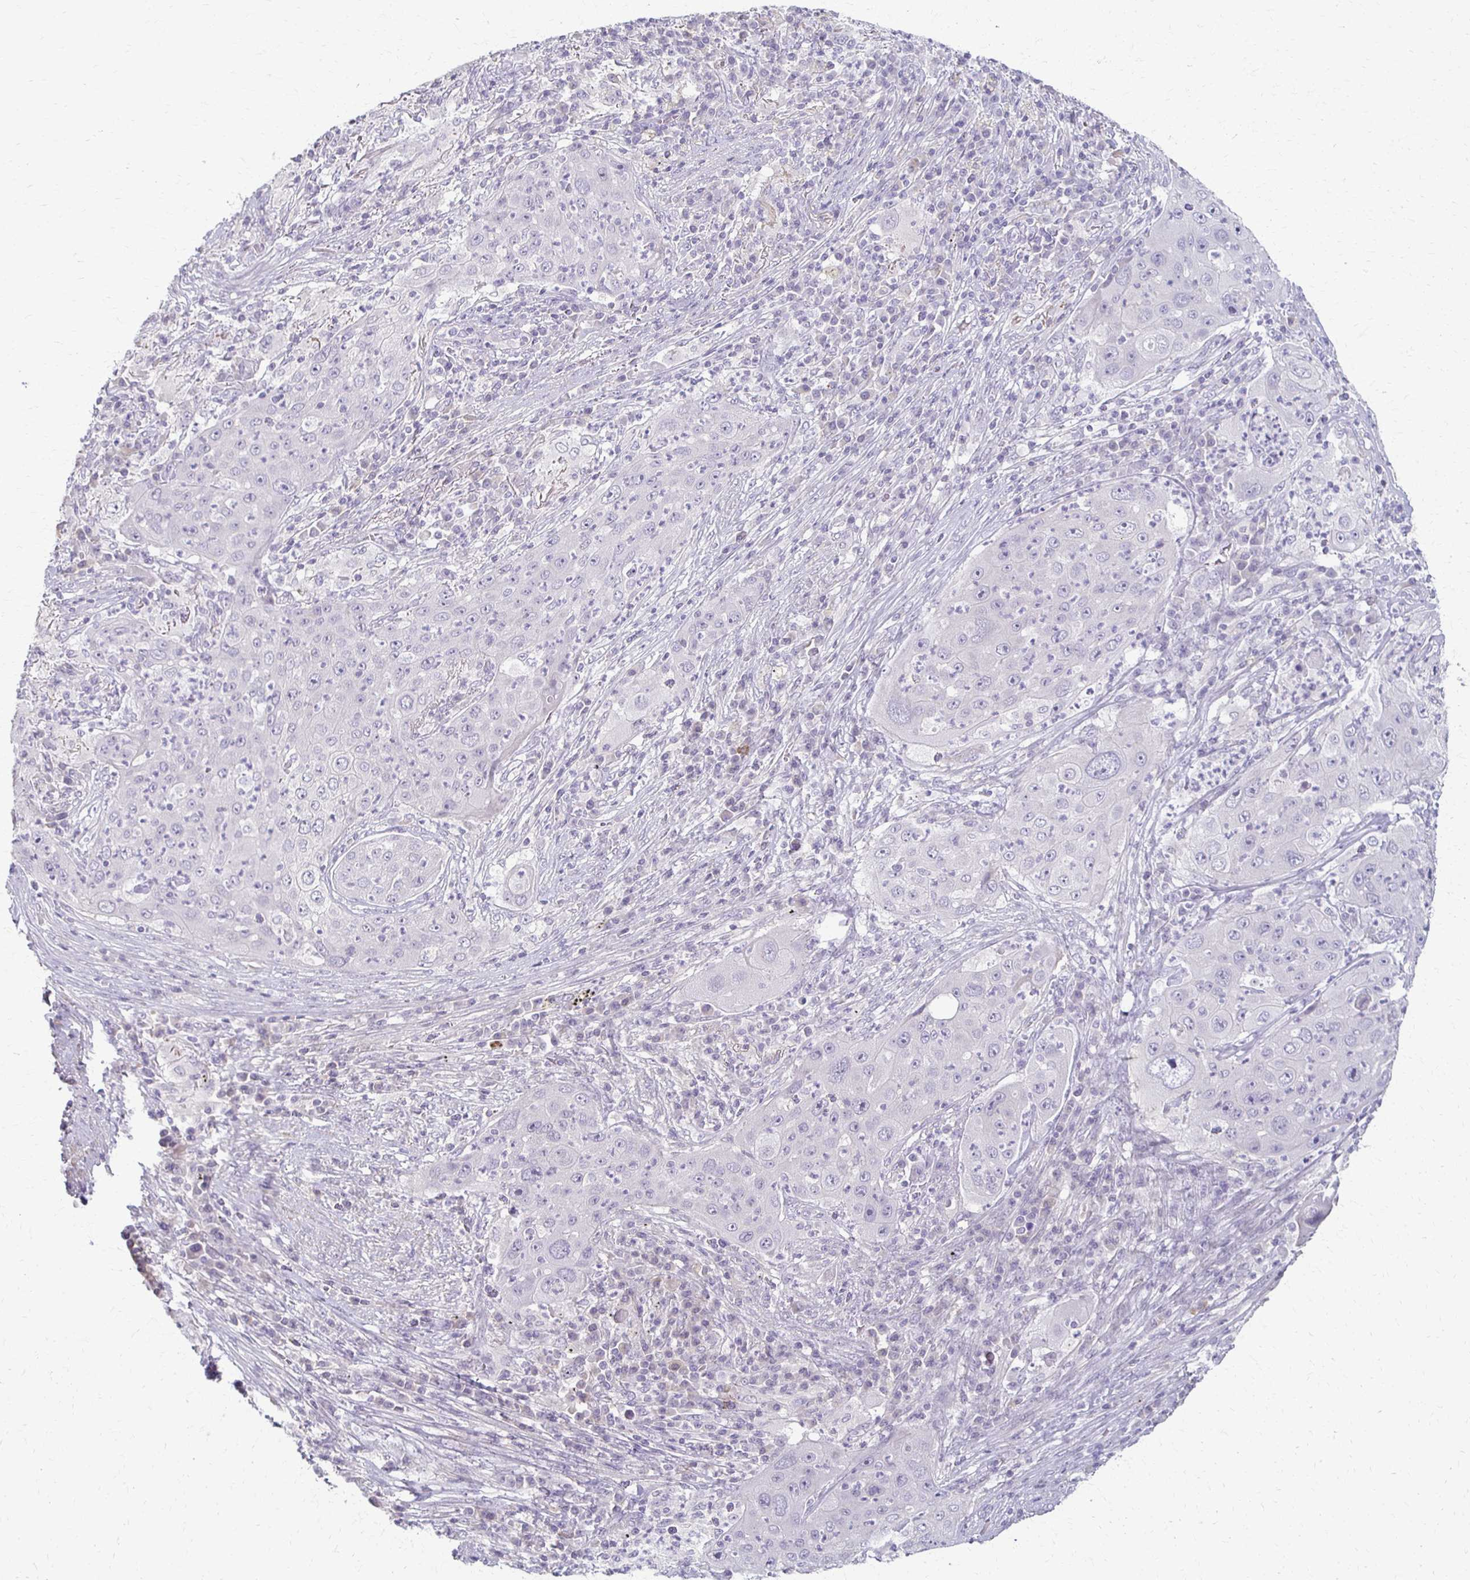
{"staining": {"intensity": "negative", "quantity": "none", "location": "none"}, "tissue": "lung cancer", "cell_type": "Tumor cells", "image_type": "cancer", "snomed": [{"axis": "morphology", "description": "Squamous cell carcinoma, NOS"}, {"axis": "topography", "description": "Lung"}], "caption": "Immunohistochemical staining of lung squamous cell carcinoma reveals no significant expression in tumor cells.", "gene": "FOXO4", "patient": {"sex": "female", "age": 59}}